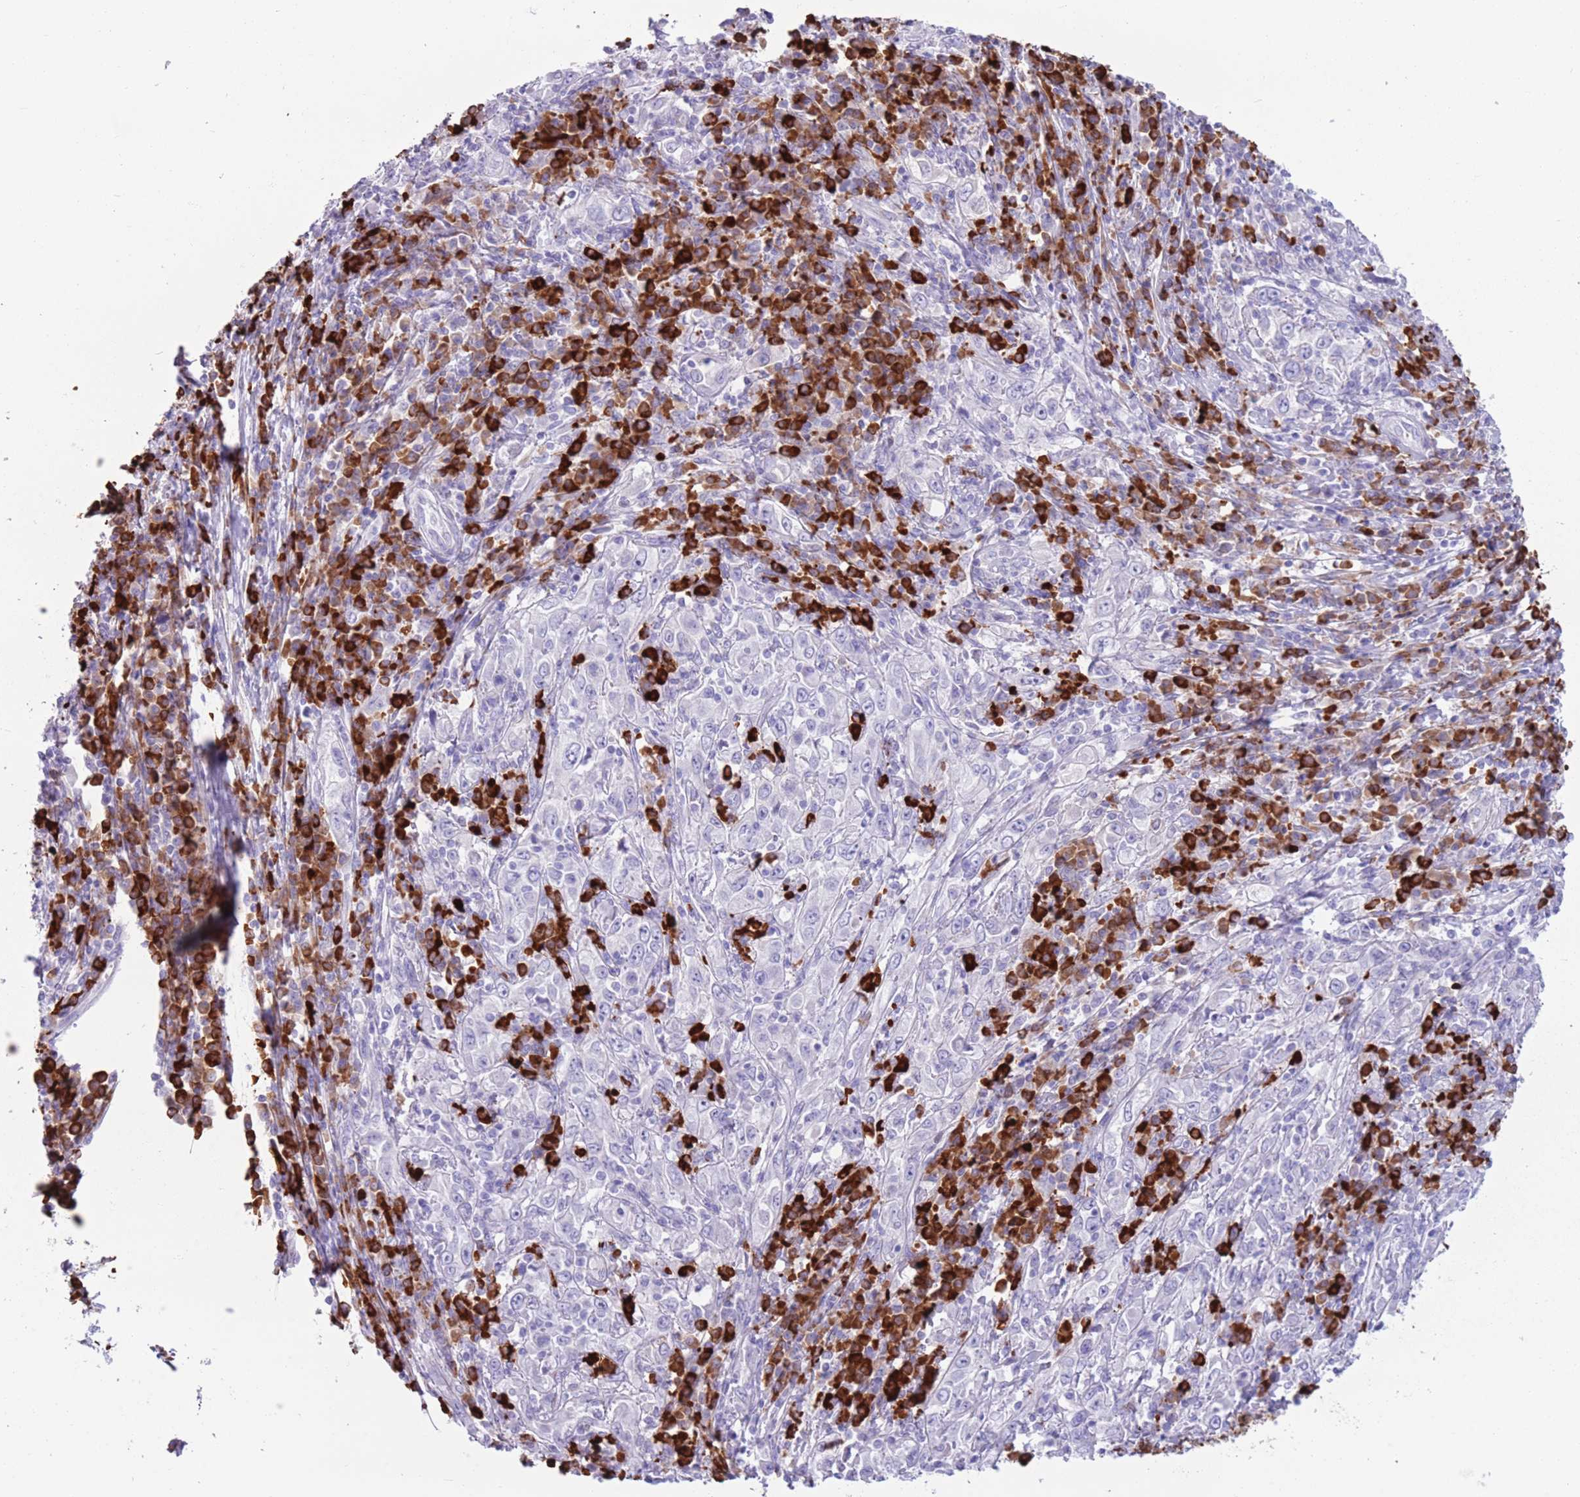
{"staining": {"intensity": "negative", "quantity": "none", "location": "none"}, "tissue": "cervical cancer", "cell_type": "Tumor cells", "image_type": "cancer", "snomed": [{"axis": "morphology", "description": "Squamous cell carcinoma, NOS"}, {"axis": "topography", "description": "Cervix"}], "caption": "Tumor cells show no significant positivity in squamous cell carcinoma (cervical).", "gene": "LY6G5B", "patient": {"sex": "female", "age": 46}}